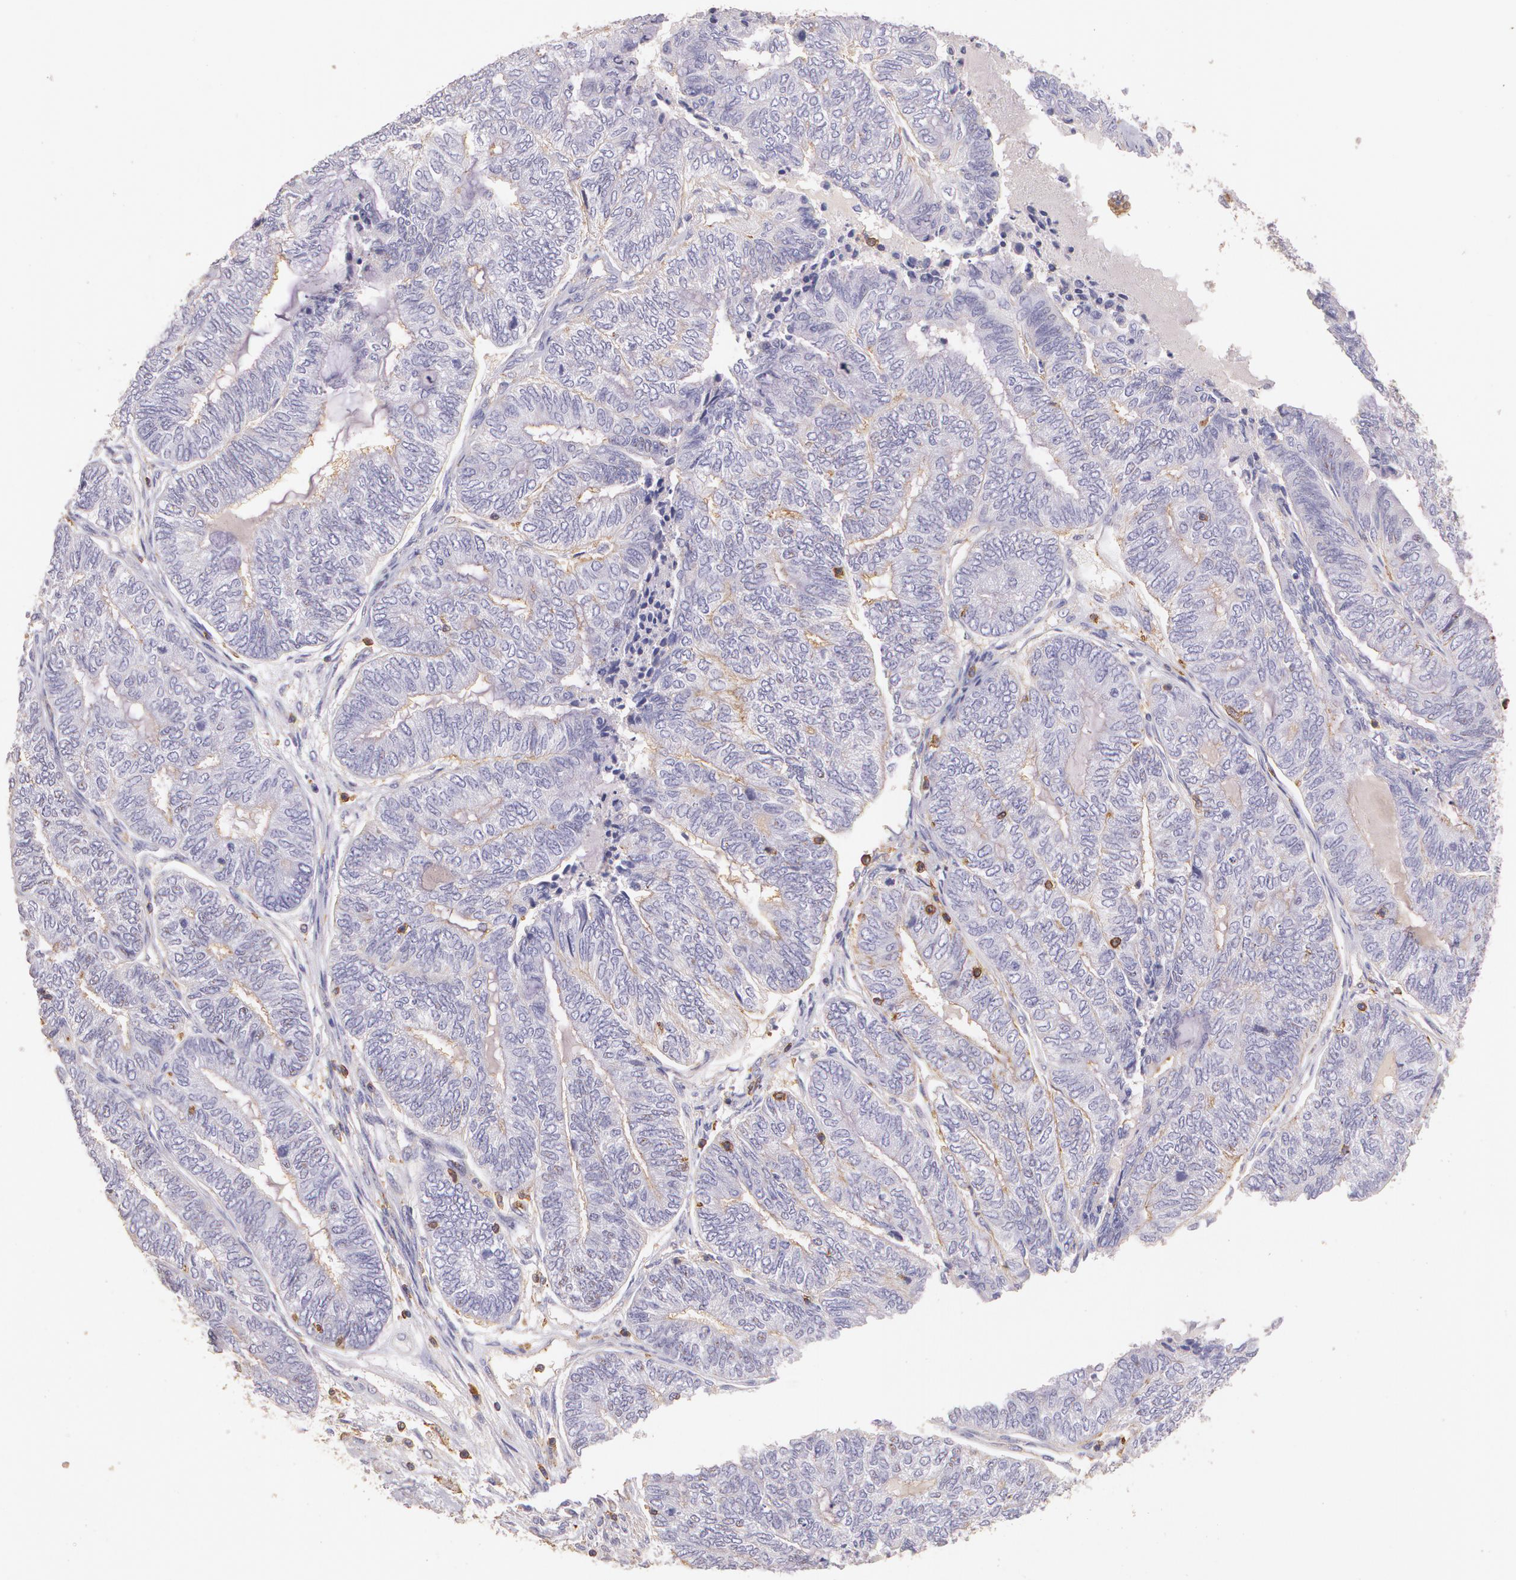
{"staining": {"intensity": "weak", "quantity": "25%-75%", "location": "cytoplasmic/membranous"}, "tissue": "endometrial cancer", "cell_type": "Tumor cells", "image_type": "cancer", "snomed": [{"axis": "morphology", "description": "Adenocarcinoma, NOS"}, {"axis": "topography", "description": "Endometrium"}], "caption": "The photomicrograph shows staining of endometrial cancer (adenocarcinoma), revealing weak cytoplasmic/membranous protein staining (brown color) within tumor cells.", "gene": "TGFBR1", "patient": {"sex": "female", "age": 69}}